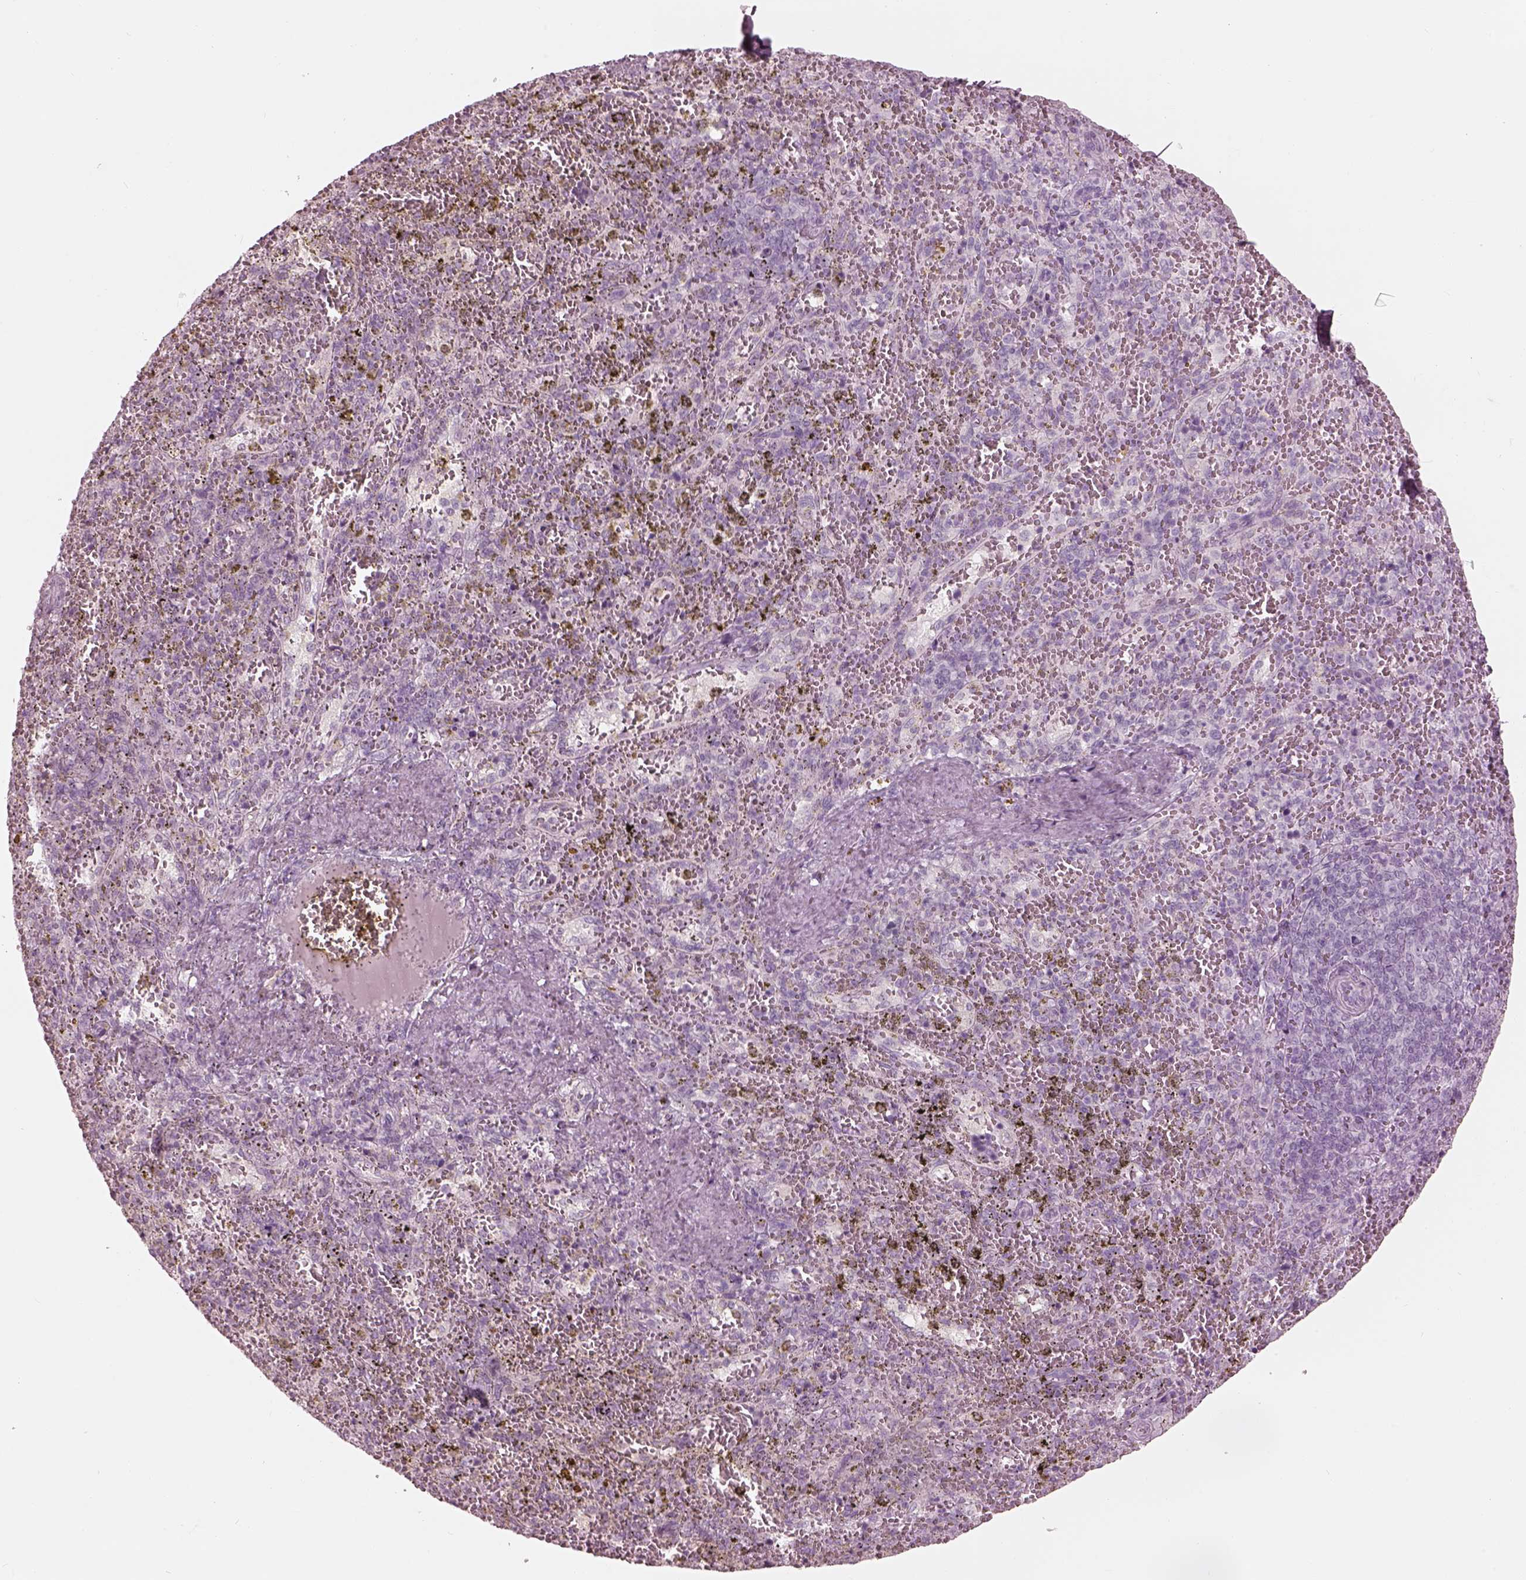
{"staining": {"intensity": "negative", "quantity": "none", "location": "none"}, "tissue": "spleen", "cell_type": "Cells in red pulp", "image_type": "normal", "snomed": [{"axis": "morphology", "description": "Normal tissue, NOS"}, {"axis": "topography", "description": "Spleen"}], "caption": "IHC image of benign spleen: spleen stained with DAB demonstrates no significant protein positivity in cells in red pulp.", "gene": "KRTAP24", "patient": {"sex": "female", "age": 50}}